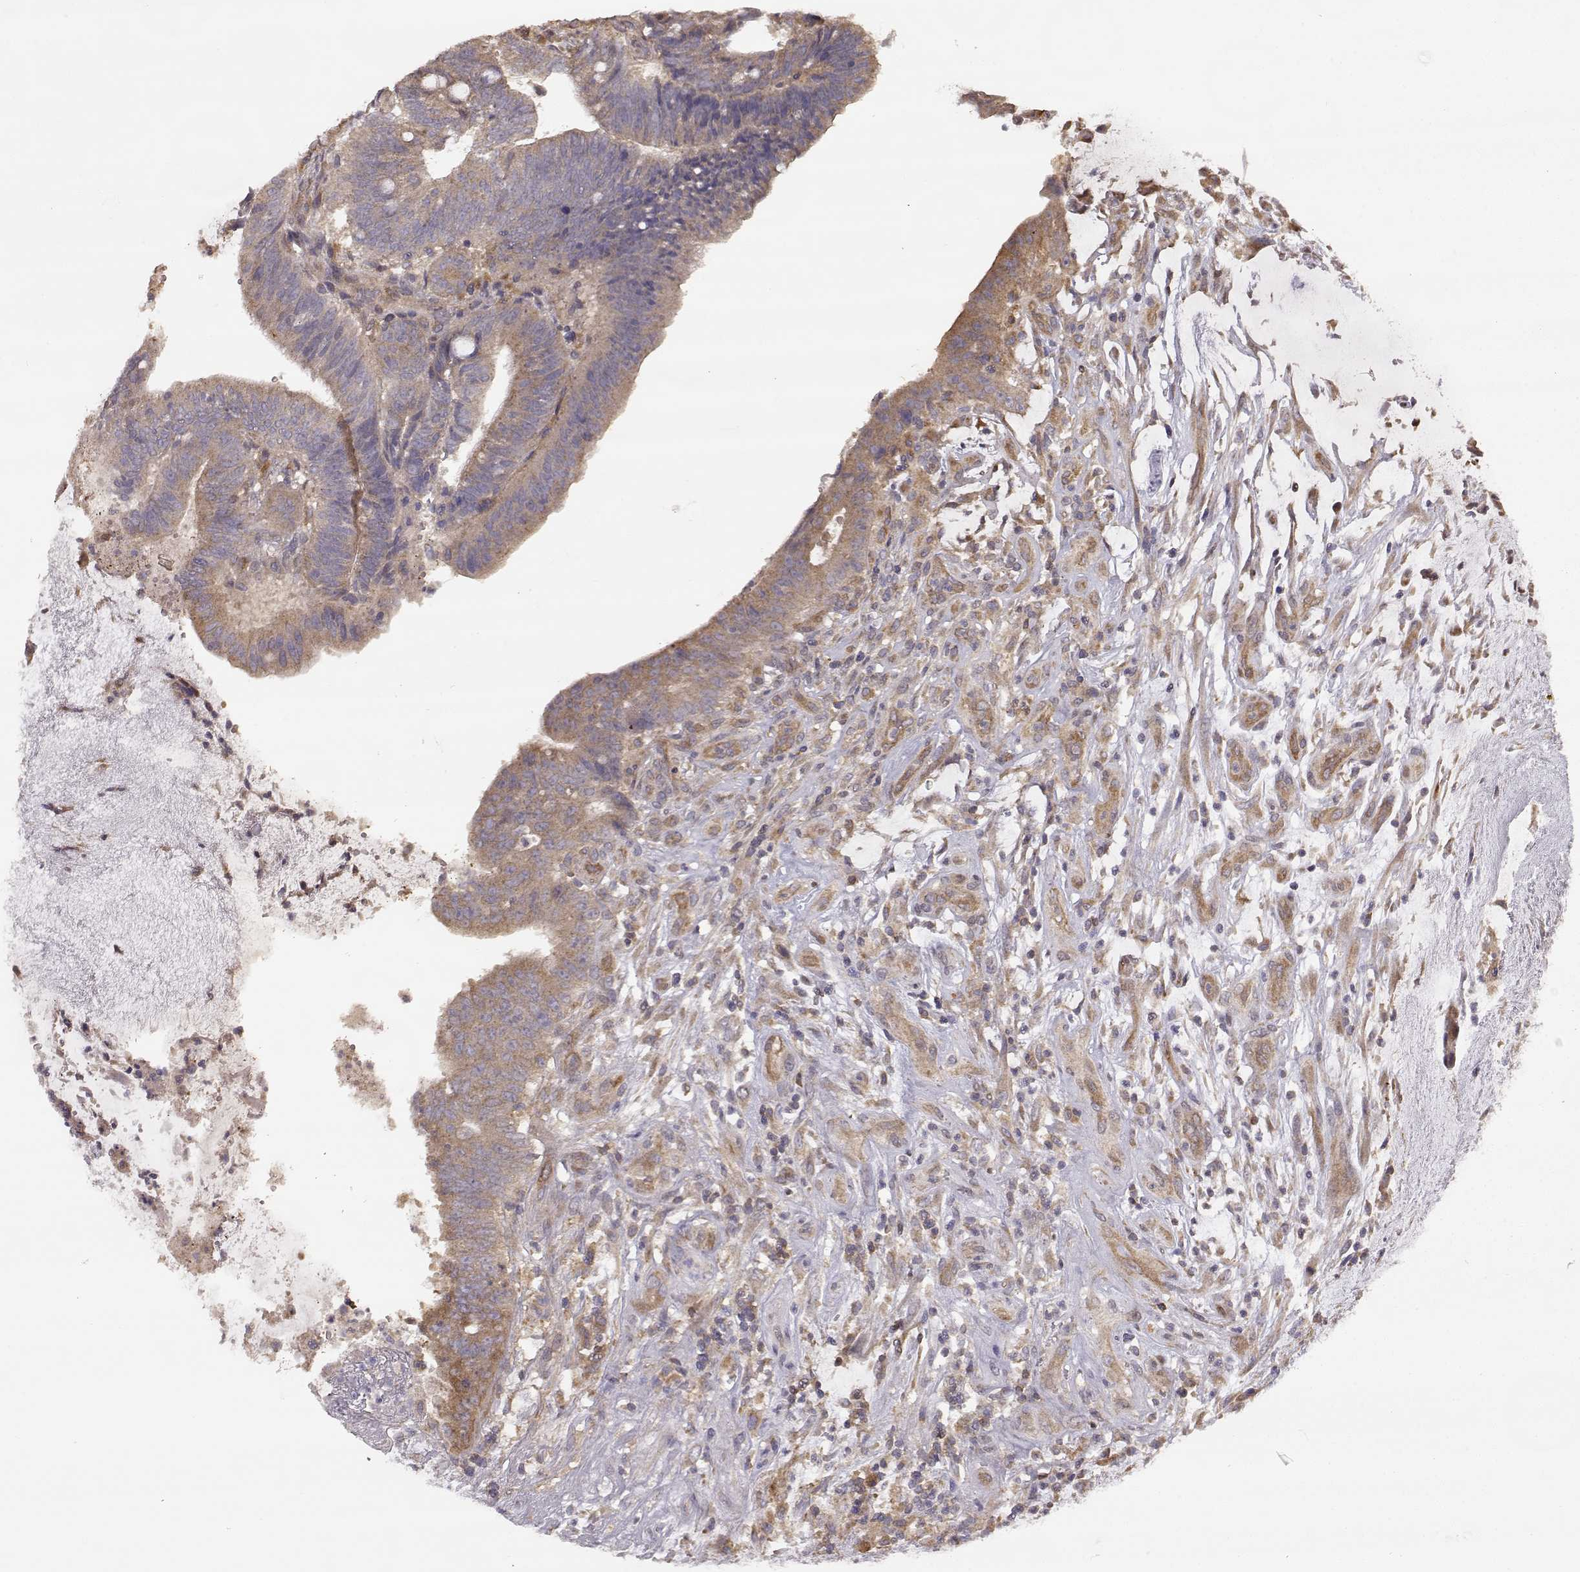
{"staining": {"intensity": "moderate", "quantity": ">75%", "location": "cytoplasmic/membranous"}, "tissue": "colorectal cancer", "cell_type": "Tumor cells", "image_type": "cancer", "snomed": [{"axis": "morphology", "description": "Adenocarcinoma, NOS"}, {"axis": "topography", "description": "Colon"}], "caption": "Immunohistochemistry staining of adenocarcinoma (colorectal), which demonstrates medium levels of moderate cytoplasmic/membranous staining in approximately >75% of tumor cells indicating moderate cytoplasmic/membranous protein expression. The staining was performed using DAB (brown) for protein detection and nuclei were counterstained in hematoxylin (blue).", "gene": "CRIM1", "patient": {"sex": "female", "age": 43}}